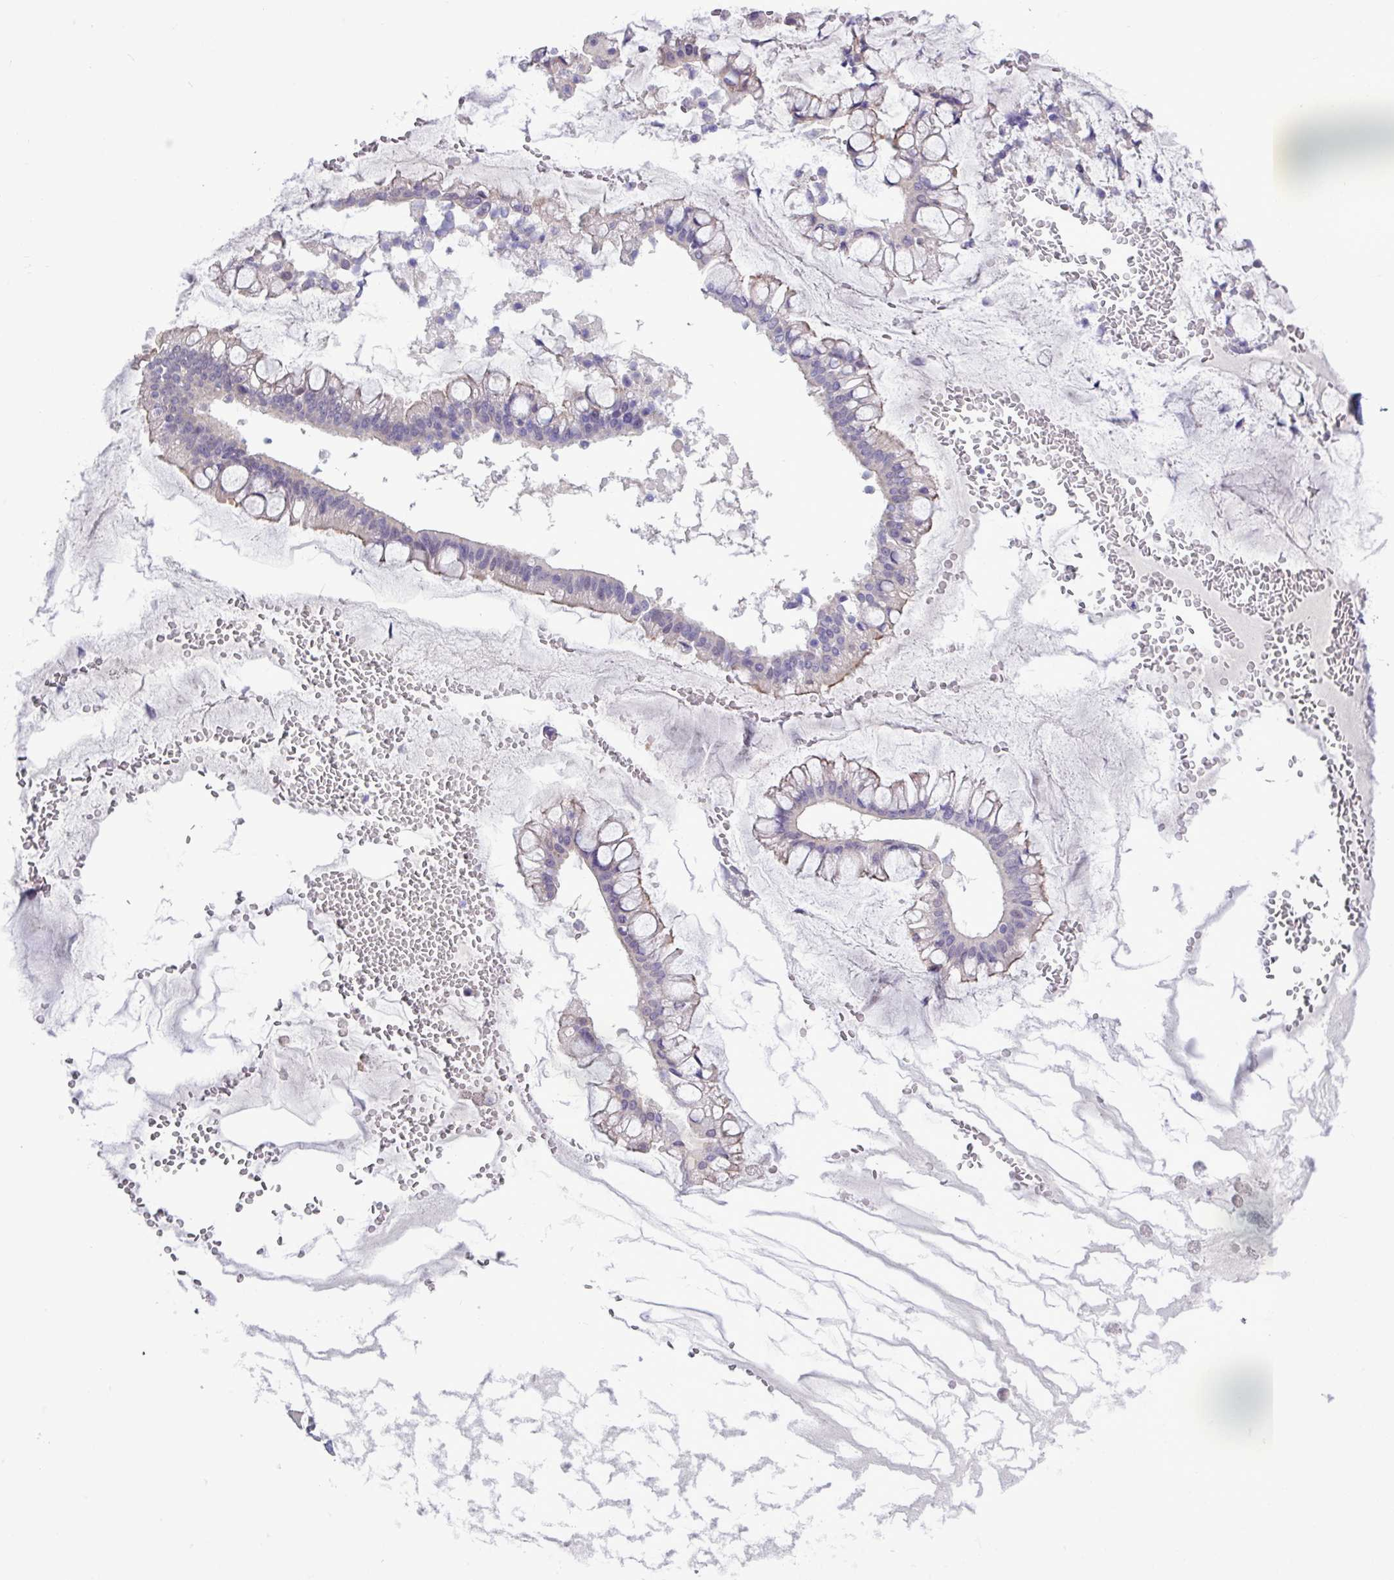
{"staining": {"intensity": "weak", "quantity": "<25%", "location": "cytoplasmic/membranous"}, "tissue": "ovarian cancer", "cell_type": "Tumor cells", "image_type": "cancer", "snomed": [{"axis": "morphology", "description": "Cystadenocarcinoma, mucinous, NOS"}, {"axis": "topography", "description": "Ovary"}], "caption": "The IHC image has no significant positivity in tumor cells of ovarian cancer tissue.", "gene": "SPINK8", "patient": {"sex": "female", "age": 73}}